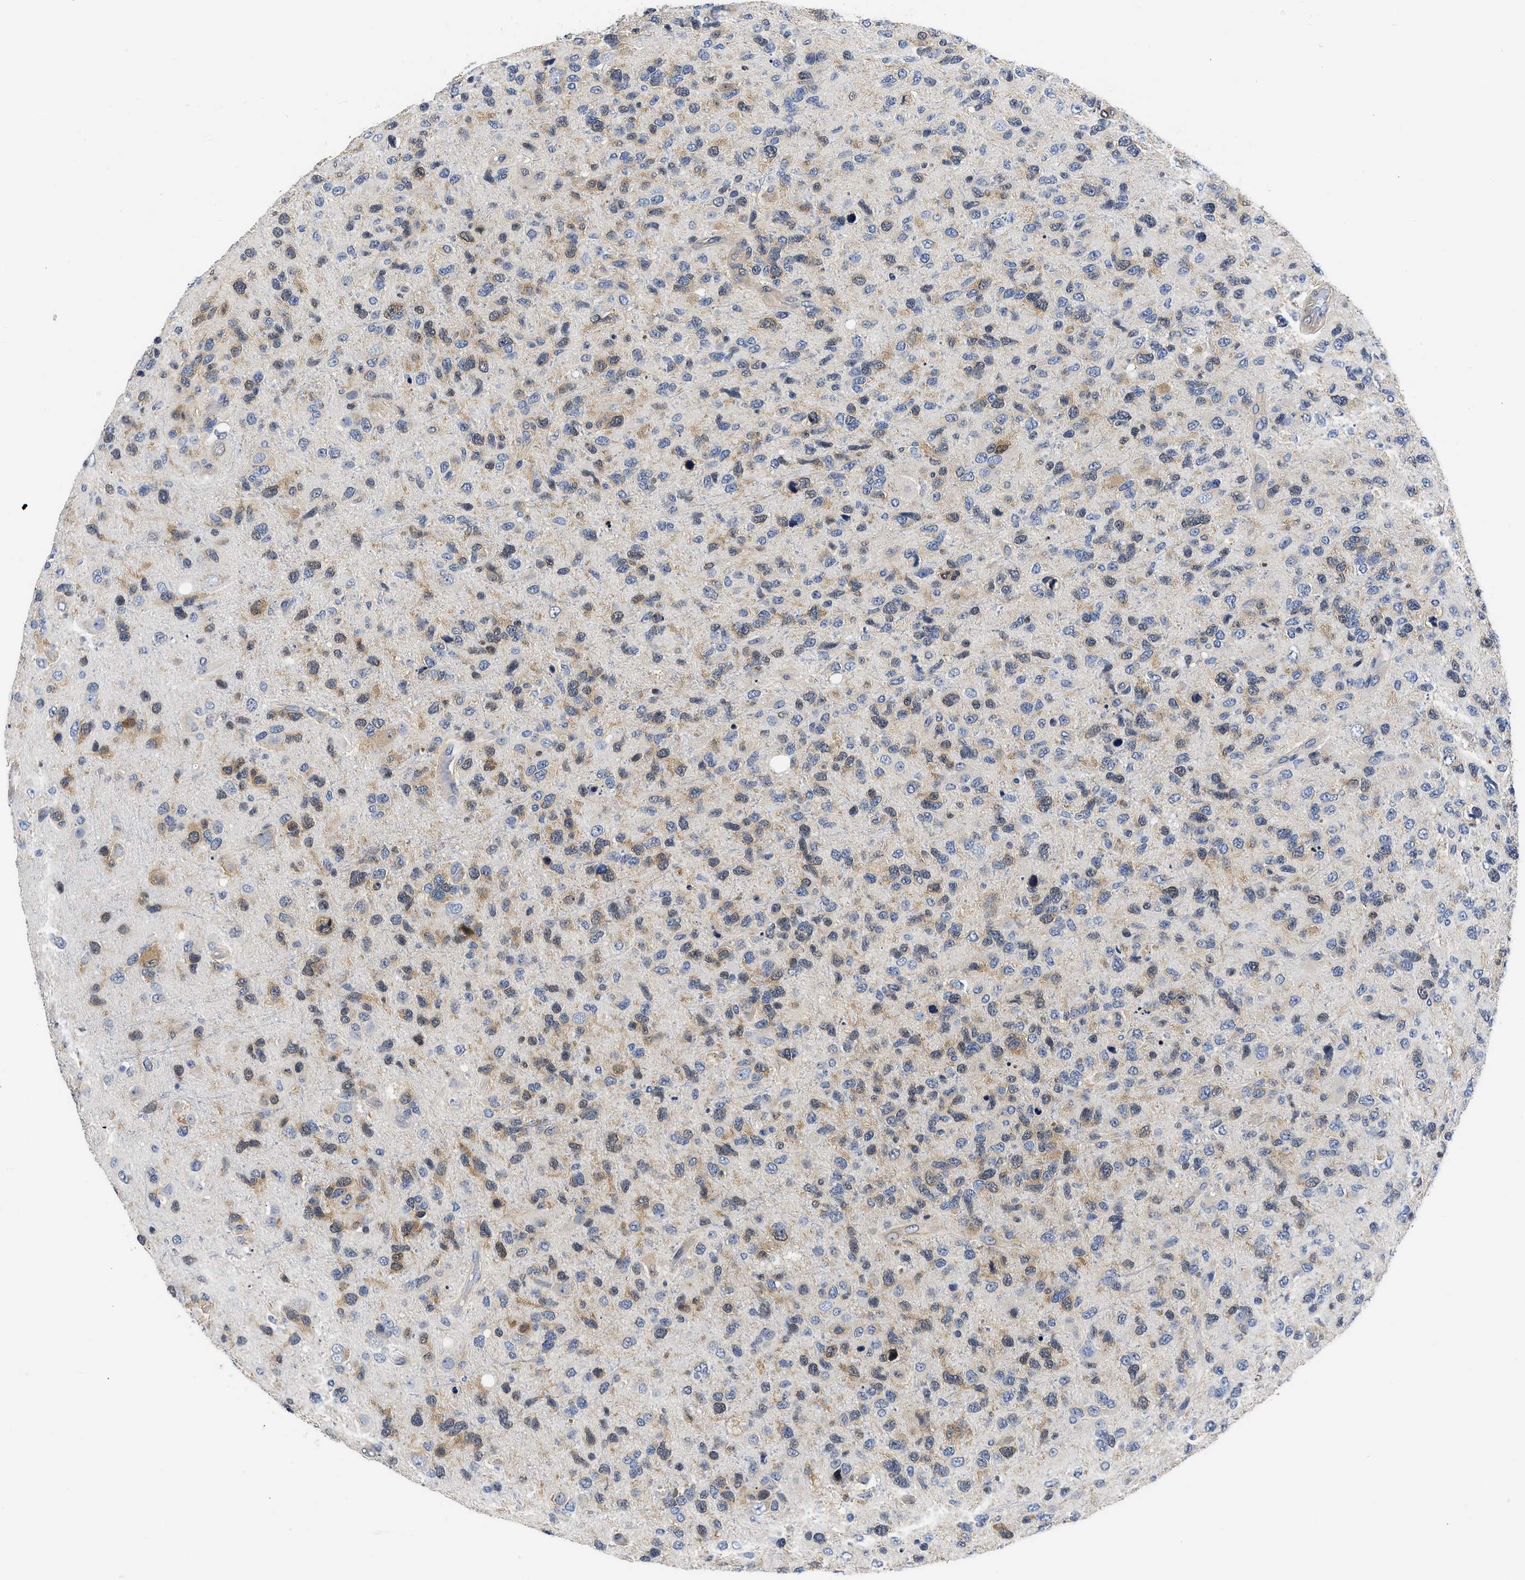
{"staining": {"intensity": "moderate", "quantity": "25%-75%", "location": "cytoplasmic/membranous,nuclear"}, "tissue": "glioma", "cell_type": "Tumor cells", "image_type": "cancer", "snomed": [{"axis": "morphology", "description": "Glioma, malignant, High grade"}, {"axis": "topography", "description": "Brain"}], "caption": "Malignant glioma (high-grade) was stained to show a protein in brown. There is medium levels of moderate cytoplasmic/membranous and nuclear expression in about 25%-75% of tumor cells.", "gene": "XPO5", "patient": {"sex": "female", "age": 58}}